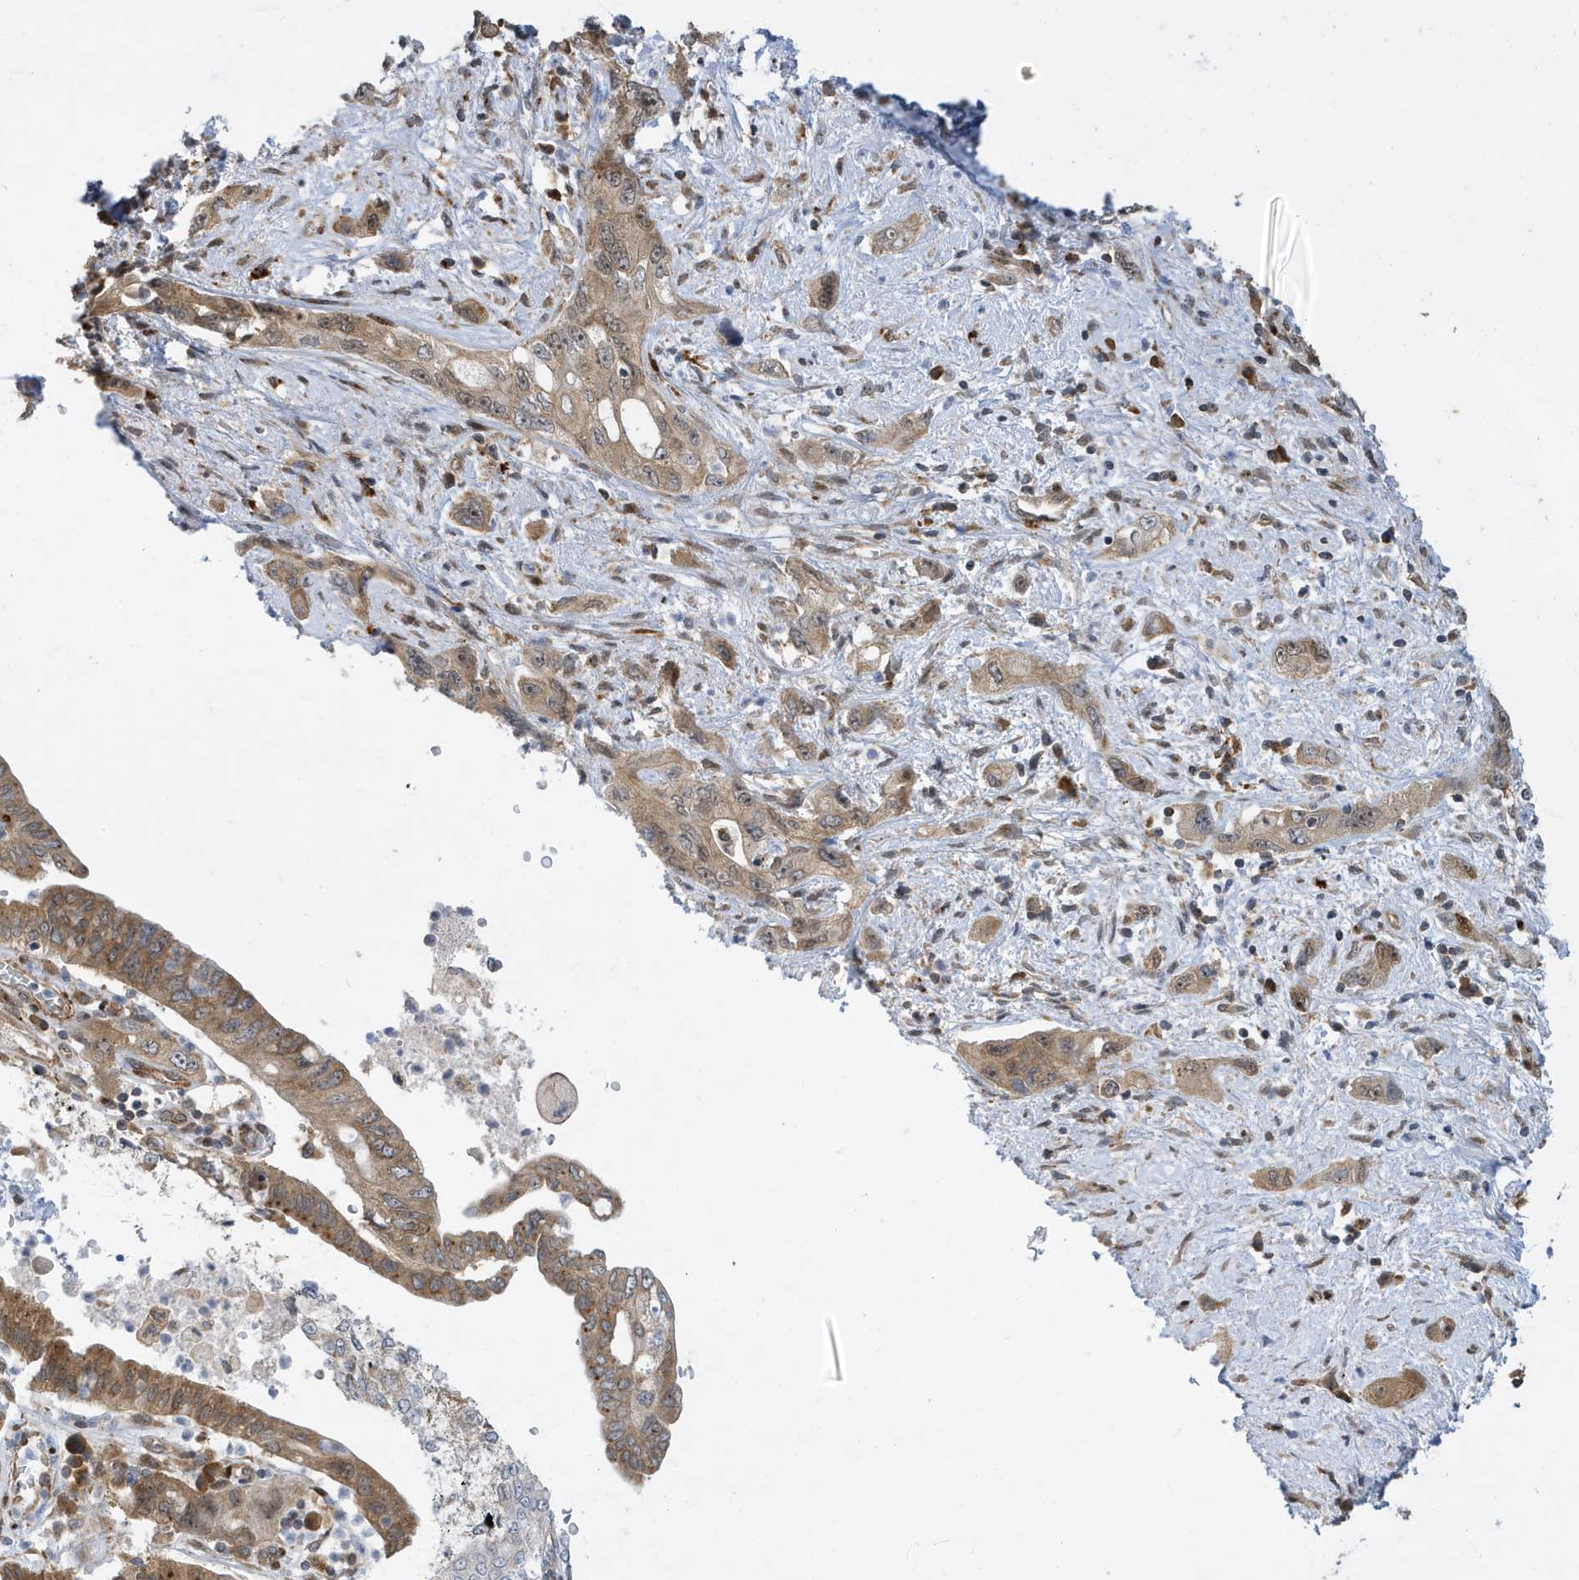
{"staining": {"intensity": "moderate", "quantity": ">75%", "location": "cytoplasmic/membranous"}, "tissue": "pancreatic cancer", "cell_type": "Tumor cells", "image_type": "cancer", "snomed": [{"axis": "morphology", "description": "Adenocarcinoma, NOS"}, {"axis": "topography", "description": "Pancreas"}], "caption": "IHC image of neoplastic tissue: pancreatic adenocarcinoma stained using IHC shows medium levels of moderate protein expression localized specifically in the cytoplasmic/membranous of tumor cells, appearing as a cytoplasmic/membranous brown color.", "gene": "ZNF507", "patient": {"sex": "female", "age": 73}}